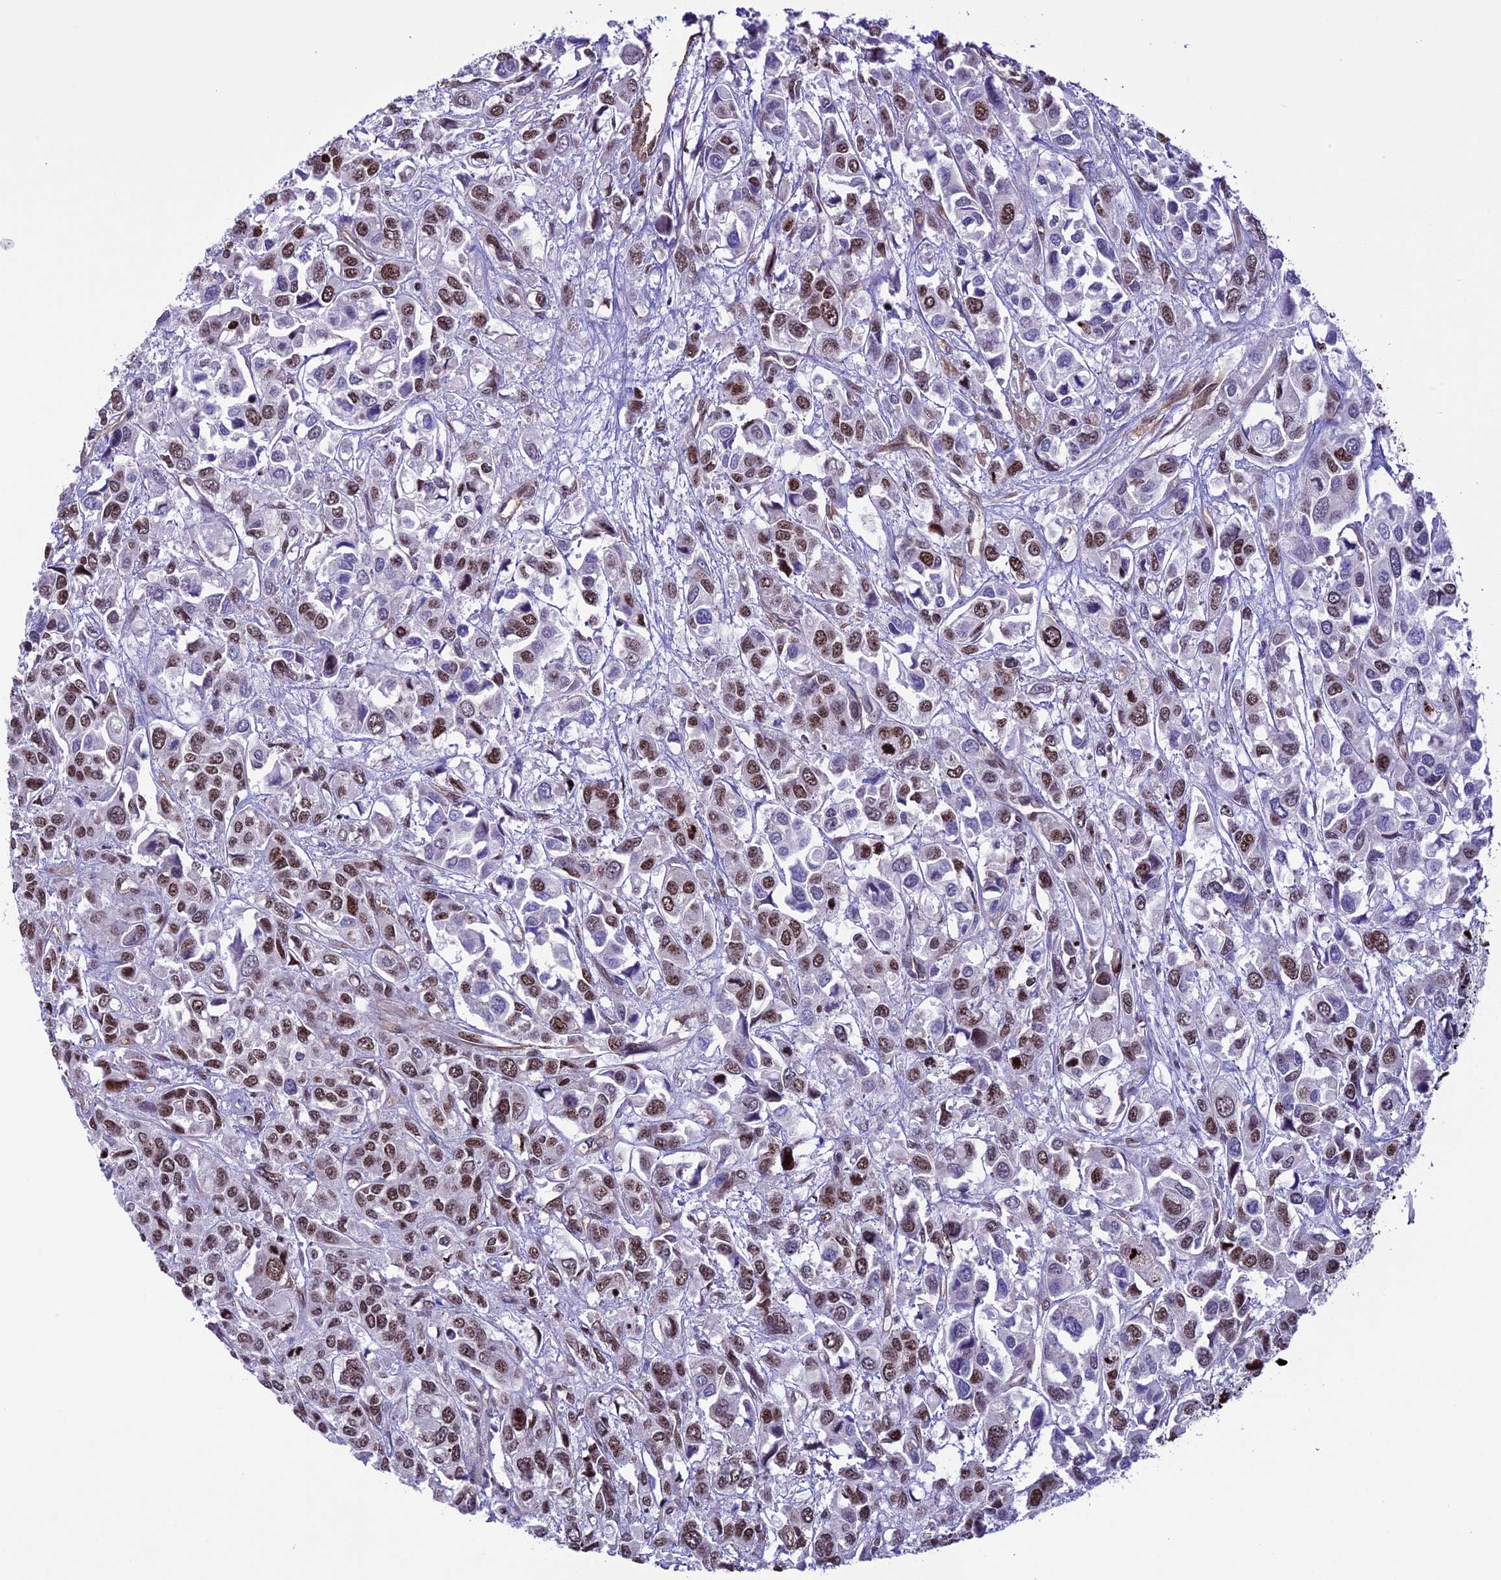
{"staining": {"intensity": "moderate", "quantity": ">75%", "location": "nuclear"}, "tissue": "urothelial cancer", "cell_type": "Tumor cells", "image_type": "cancer", "snomed": [{"axis": "morphology", "description": "Urothelial carcinoma, High grade"}, {"axis": "topography", "description": "Urinary bladder"}], "caption": "Moderate nuclear staining for a protein is present in about >75% of tumor cells of high-grade urothelial carcinoma using immunohistochemistry.", "gene": "MPHOSPH8", "patient": {"sex": "male", "age": 67}}